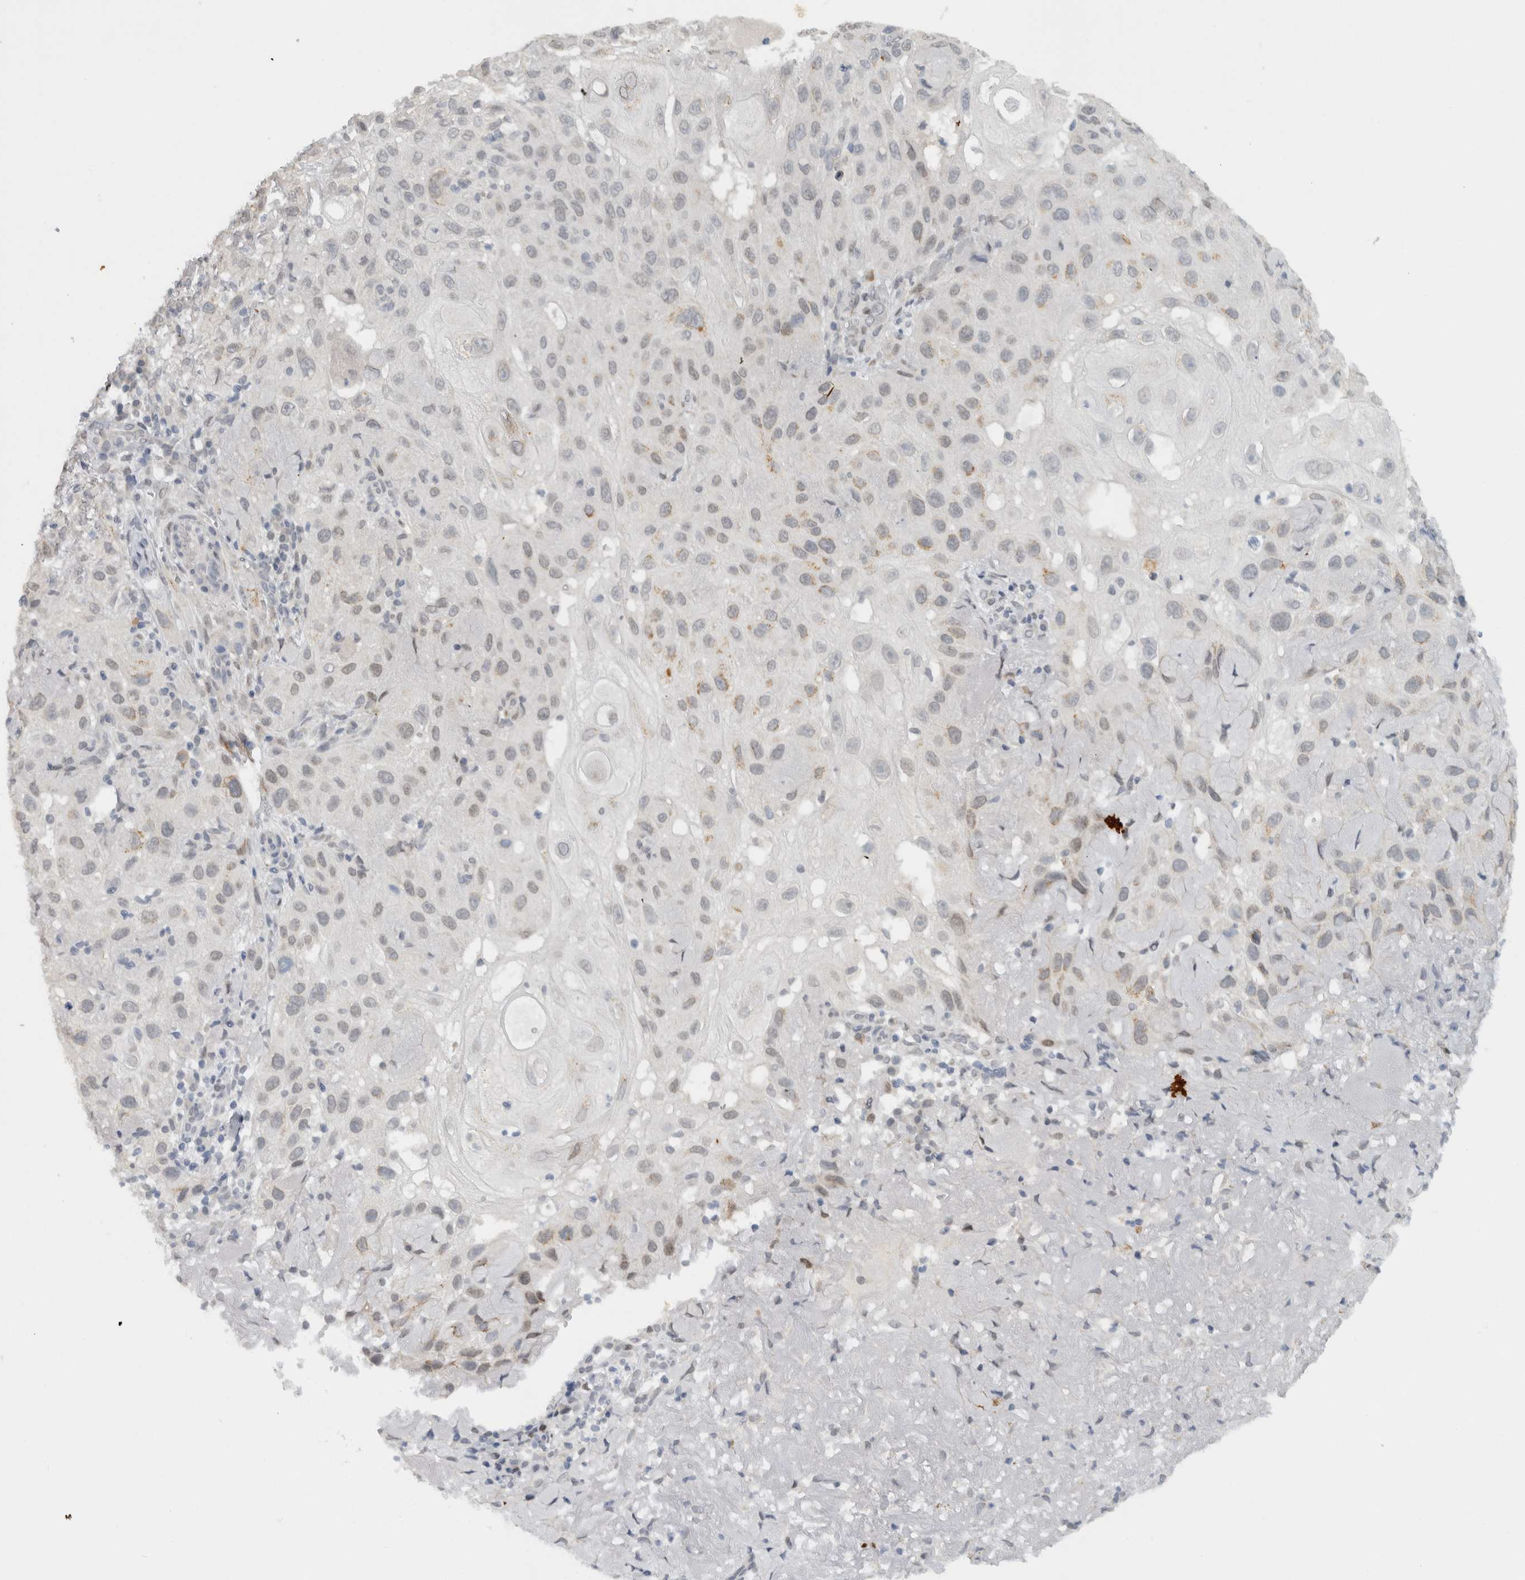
{"staining": {"intensity": "moderate", "quantity": "<25%", "location": "cytoplasmic/membranous"}, "tissue": "skin cancer", "cell_type": "Tumor cells", "image_type": "cancer", "snomed": [{"axis": "morphology", "description": "Normal tissue, NOS"}, {"axis": "morphology", "description": "Squamous cell carcinoma, NOS"}, {"axis": "topography", "description": "Skin"}], "caption": "Immunohistochemical staining of human skin squamous cell carcinoma exhibits low levels of moderate cytoplasmic/membranous staining in about <25% of tumor cells.", "gene": "HNRNPR", "patient": {"sex": "female", "age": 96}}